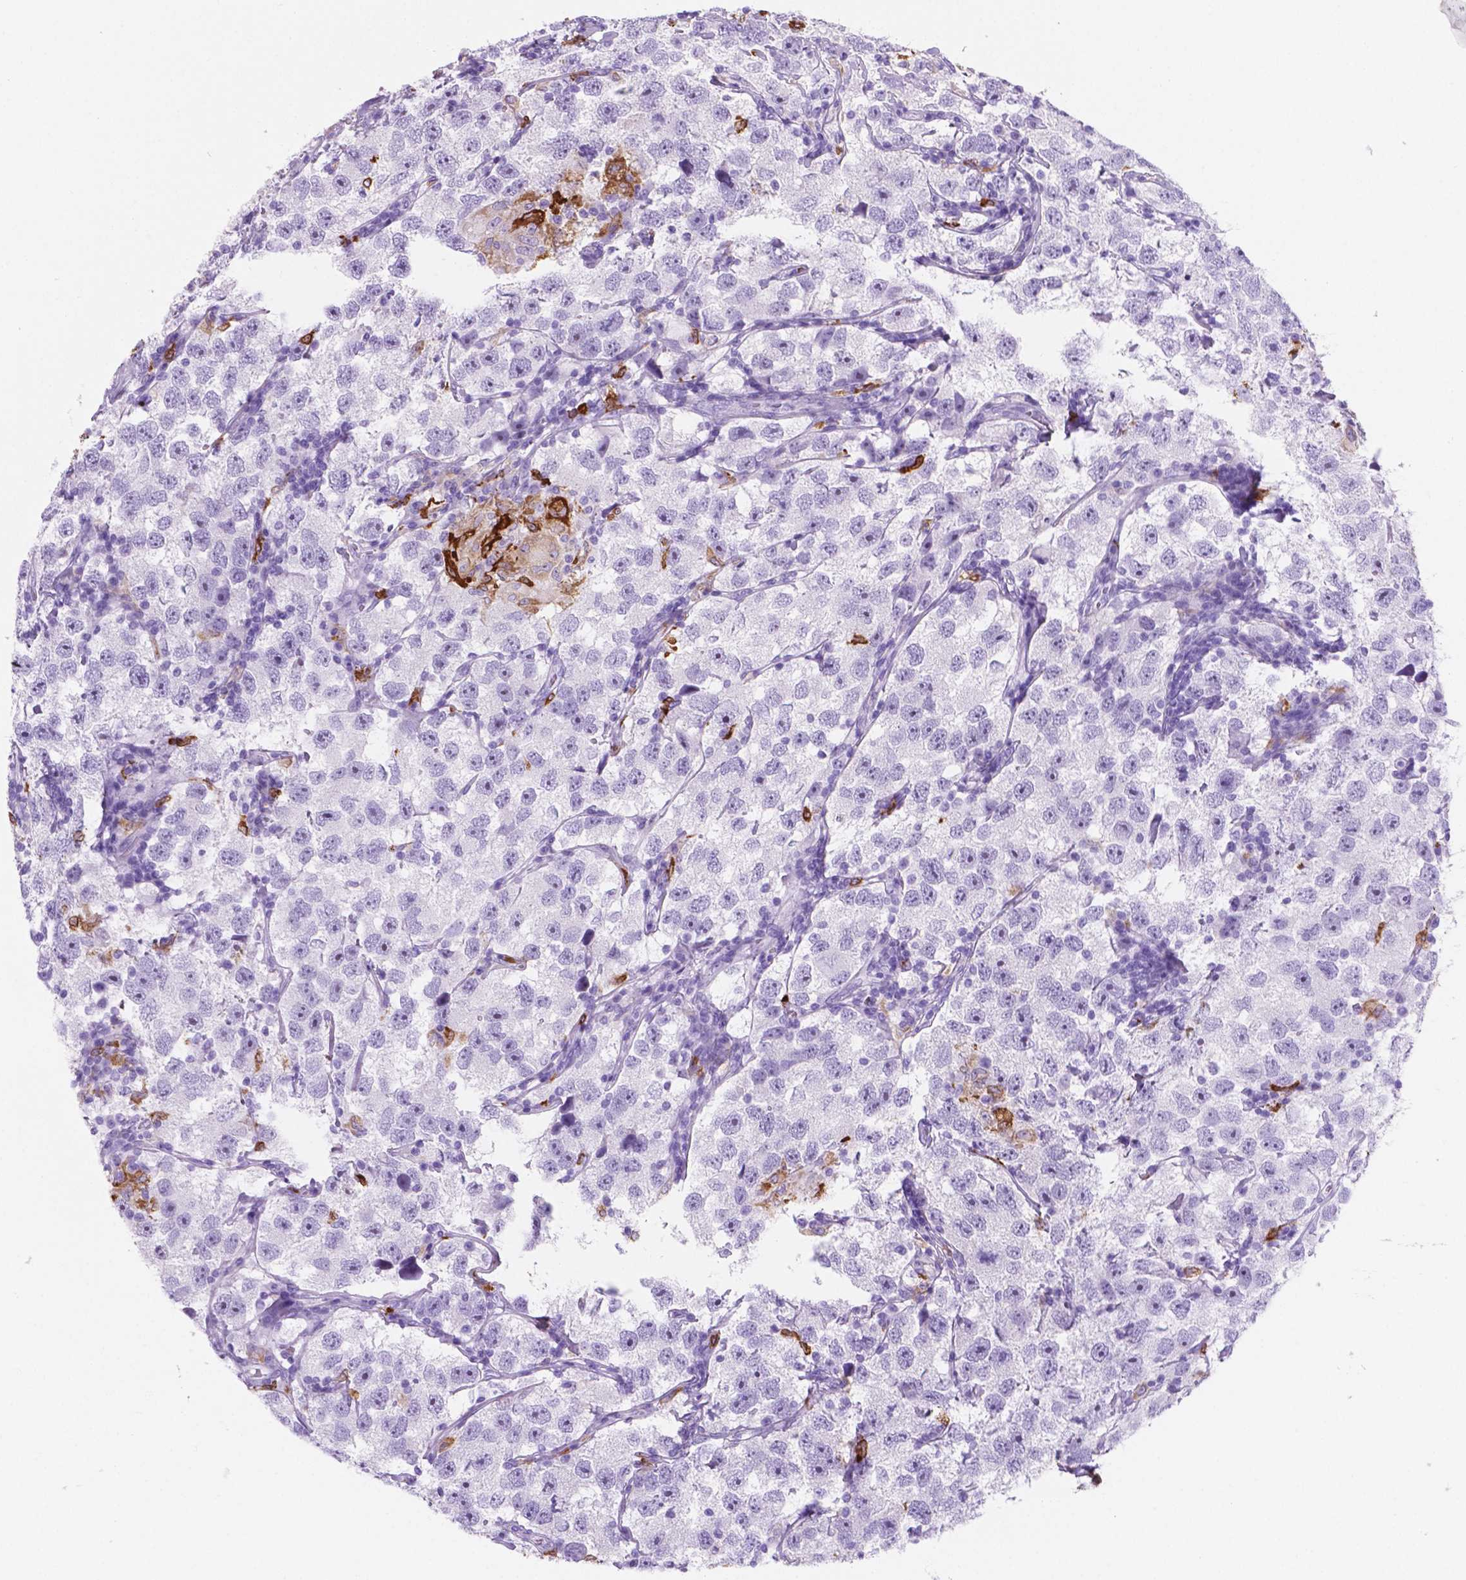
{"staining": {"intensity": "negative", "quantity": "none", "location": "none"}, "tissue": "testis cancer", "cell_type": "Tumor cells", "image_type": "cancer", "snomed": [{"axis": "morphology", "description": "Seminoma, NOS"}, {"axis": "topography", "description": "Testis"}], "caption": "Tumor cells show no significant protein expression in testis seminoma. Brightfield microscopy of immunohistochemistry (IHC) stained with DAB (brown) and hematoxylin (blue), captured at high magnification.", "gene": "MACF1", "patient": {"sex": "male", "age": 26}}